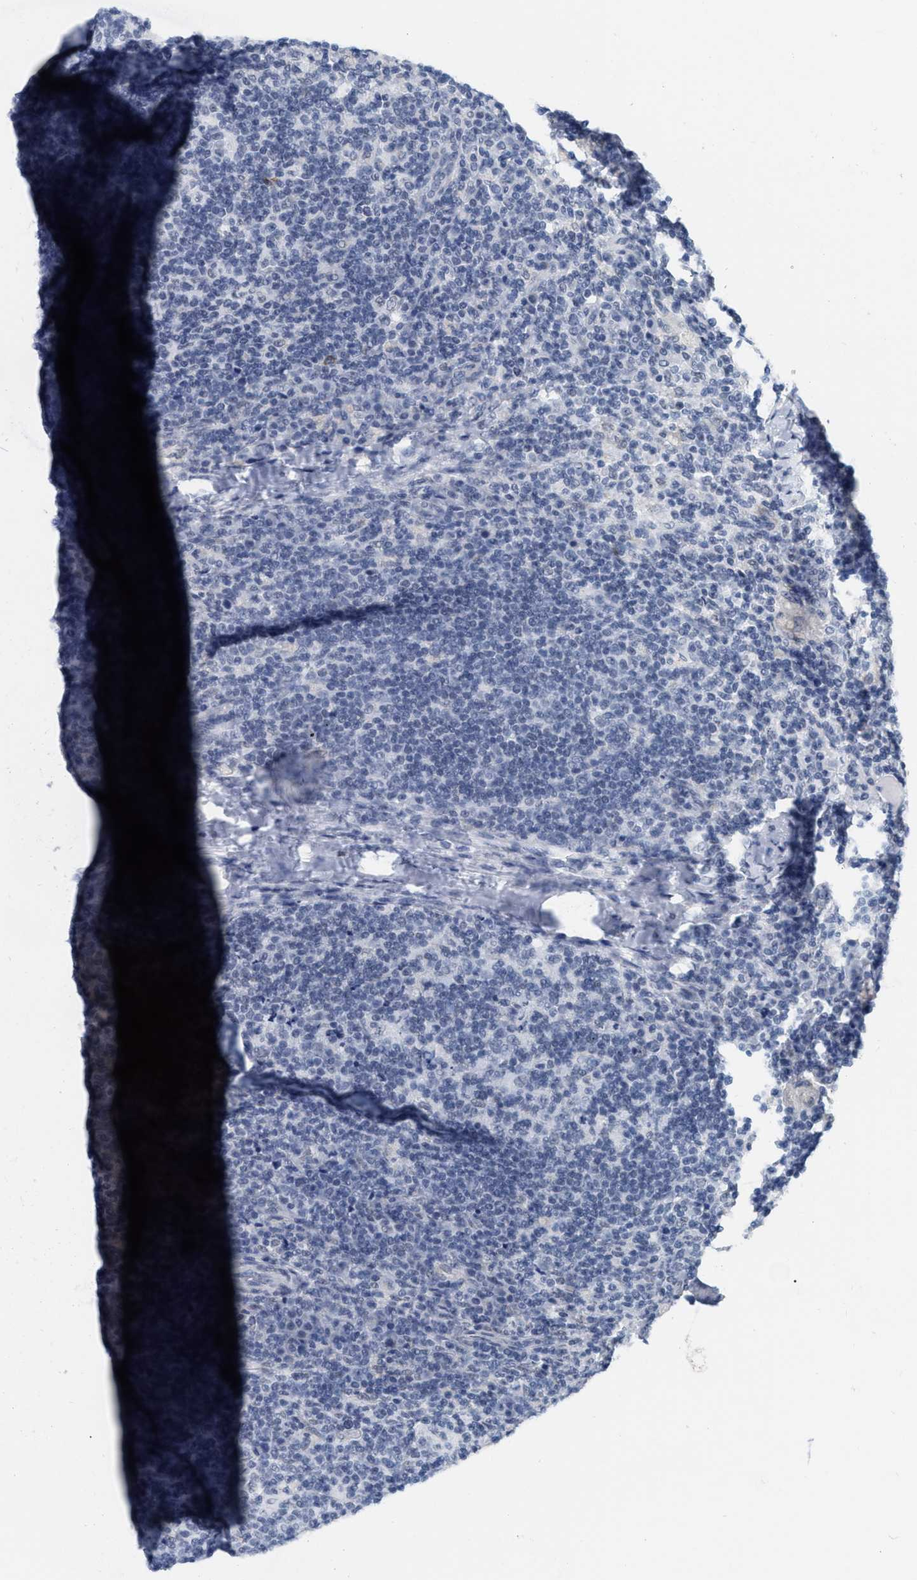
{"staining": {"intensity": "negative", "quantity": "none", "location": "none"}, "tissue": "lymph node", "cell_type": "Germinal center cells", "image_type": "normal", "snomed": [{"axis": "morphology", "description": "Normal tissue, NOS"}, {"axis": "morphology", "description": "Inflammation, NOS"}, {"axis": "topography", "description": "Lymph node"}], "caption": "Unremarkable lymph node was stained to show a protein in brown. There is no significant expression in germinal center cells. Nuclei are stained in blue.", "gene": "XIRP1", "patient": {"sex": "male", "age": 55}}